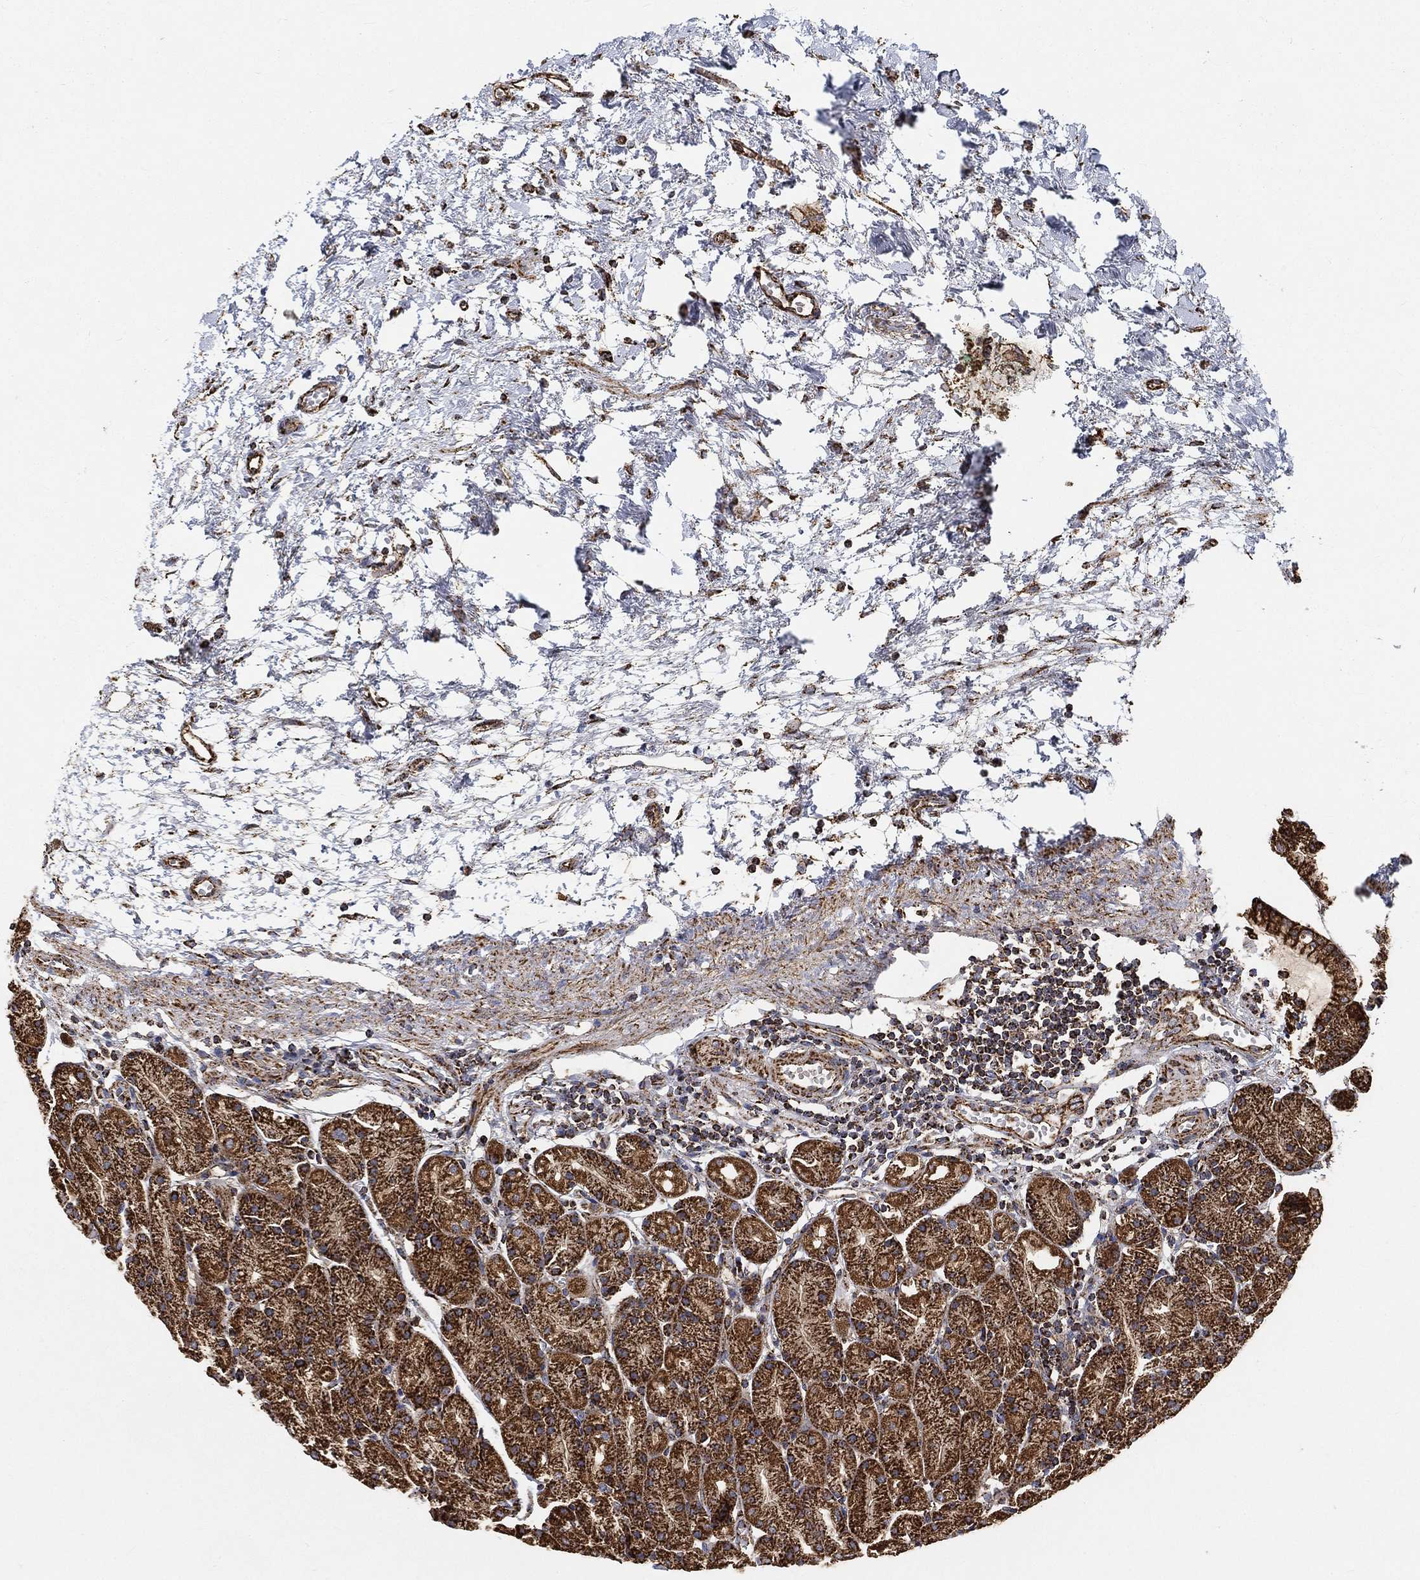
{"staining": {"intensity": "strong", "quantity": ">75%", "location": "cytoplasmic/membranous"}, "tissue": "stomach", "cell_type": "Glandular cells", "image_type": "normal", "snomed": [{"axis": "morphology", "description": "Normal tissue, NOS"}, {"axis": "morphology", "description": "Adenocarcinoma, NOS"}, {"axis": "topography", "description": "Stomach"}], "caption": "A brown stain labels strong cytoplasmic/membranous positivity of a protein in glandular cells of normal human stomach. The protein is stained brown, and the nuclei are stained in blue (DAB IHC with brightfield microscopy, high magnification).", "gene": "SLC38A7", "patient": {"sex": "female", "age": 81}}